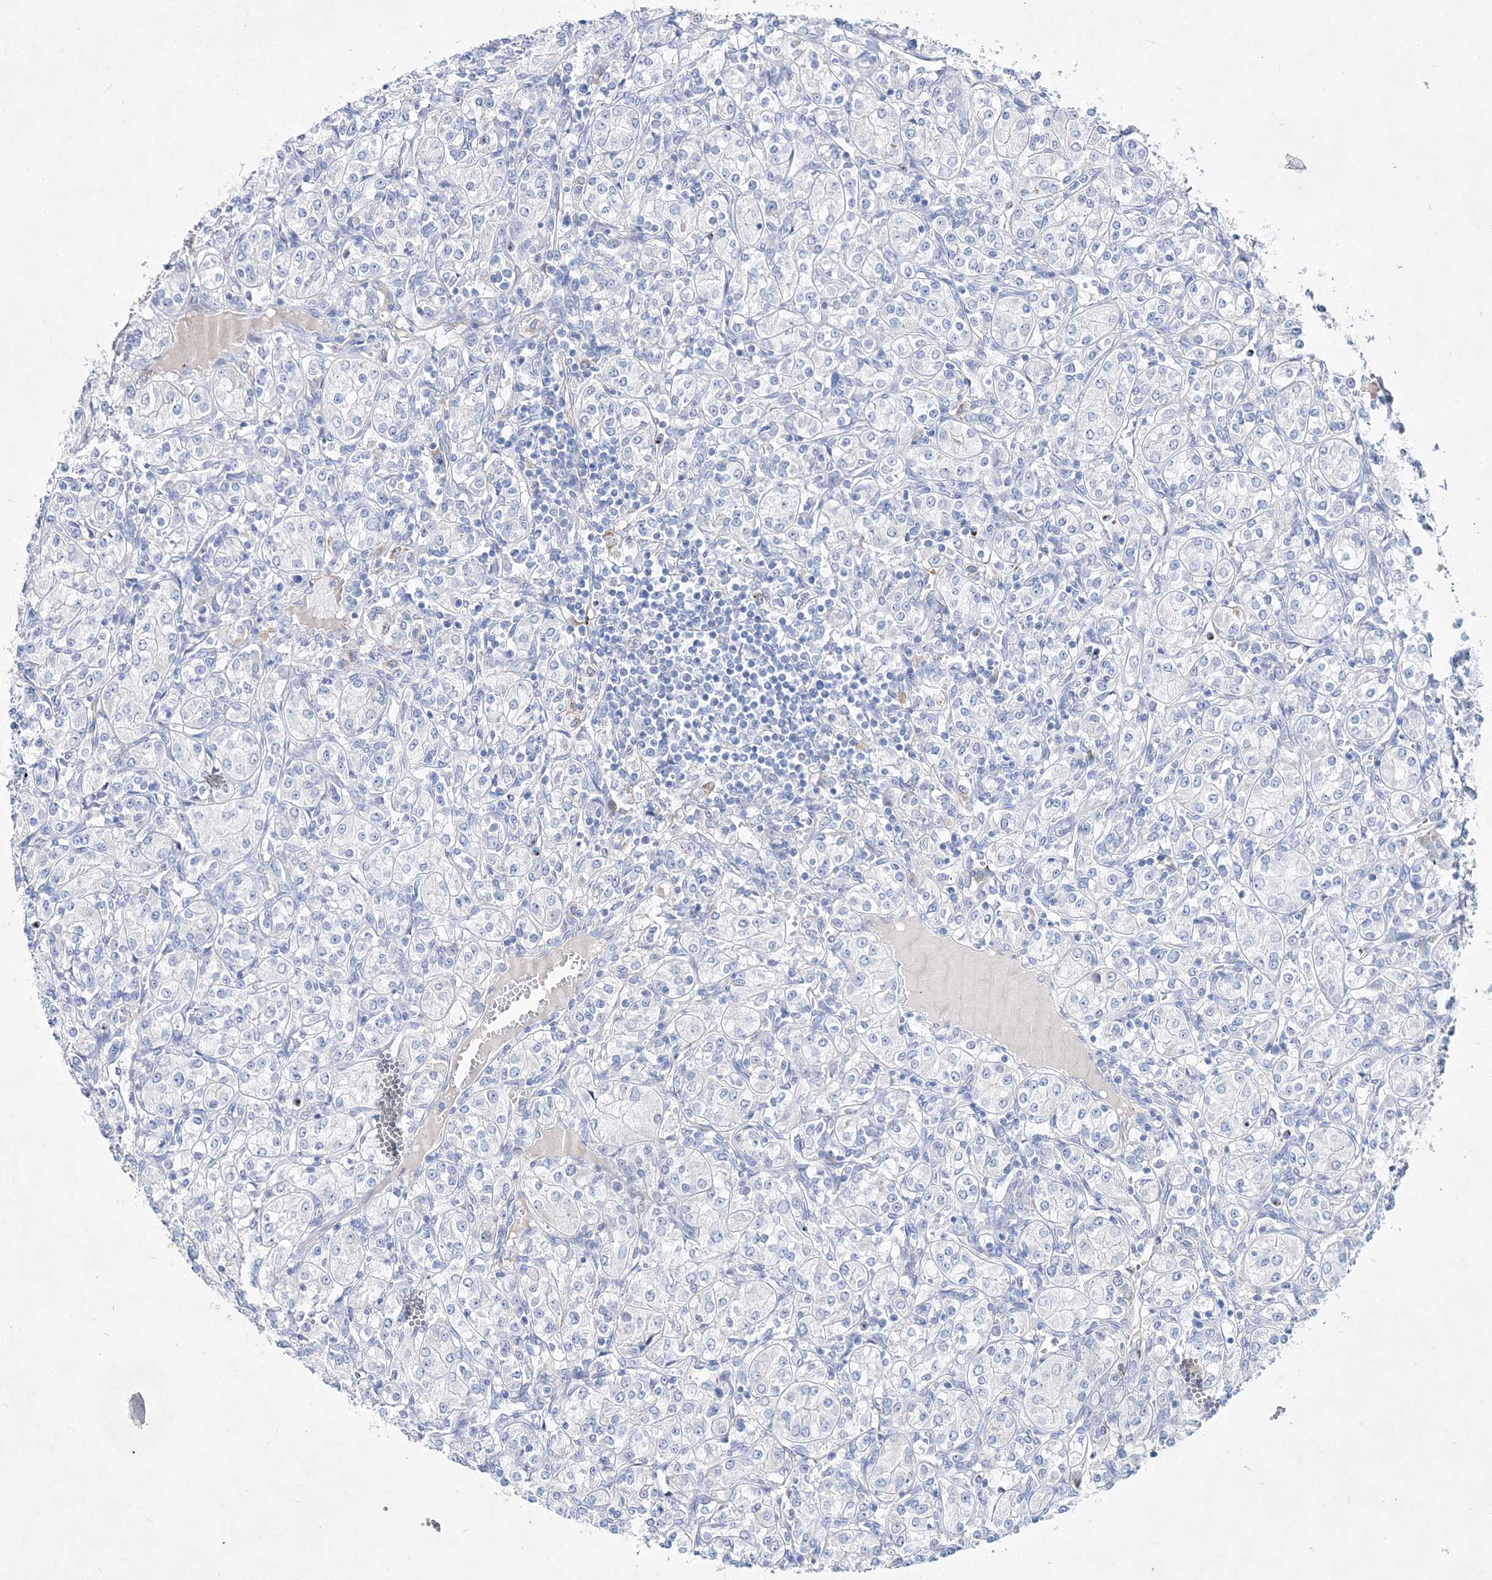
{"staining": {"intensity": "negative", "quantity": "none", "location": "none"}, "tissue": "renal cancer", "cell_type": "Tumor cells", "image_type": "cancer", "snomed": [{"axis": "morphology", "description": "Adenocarcinoma, NOS"}, {"axis": "topography", "description": "Kidney"}], "caption": "IHC of human renal adenocarcinoma exhibits no positivity in tumor cells.", "gene": "SPINK7", "patient": {"sex": "male", "age": 77}}